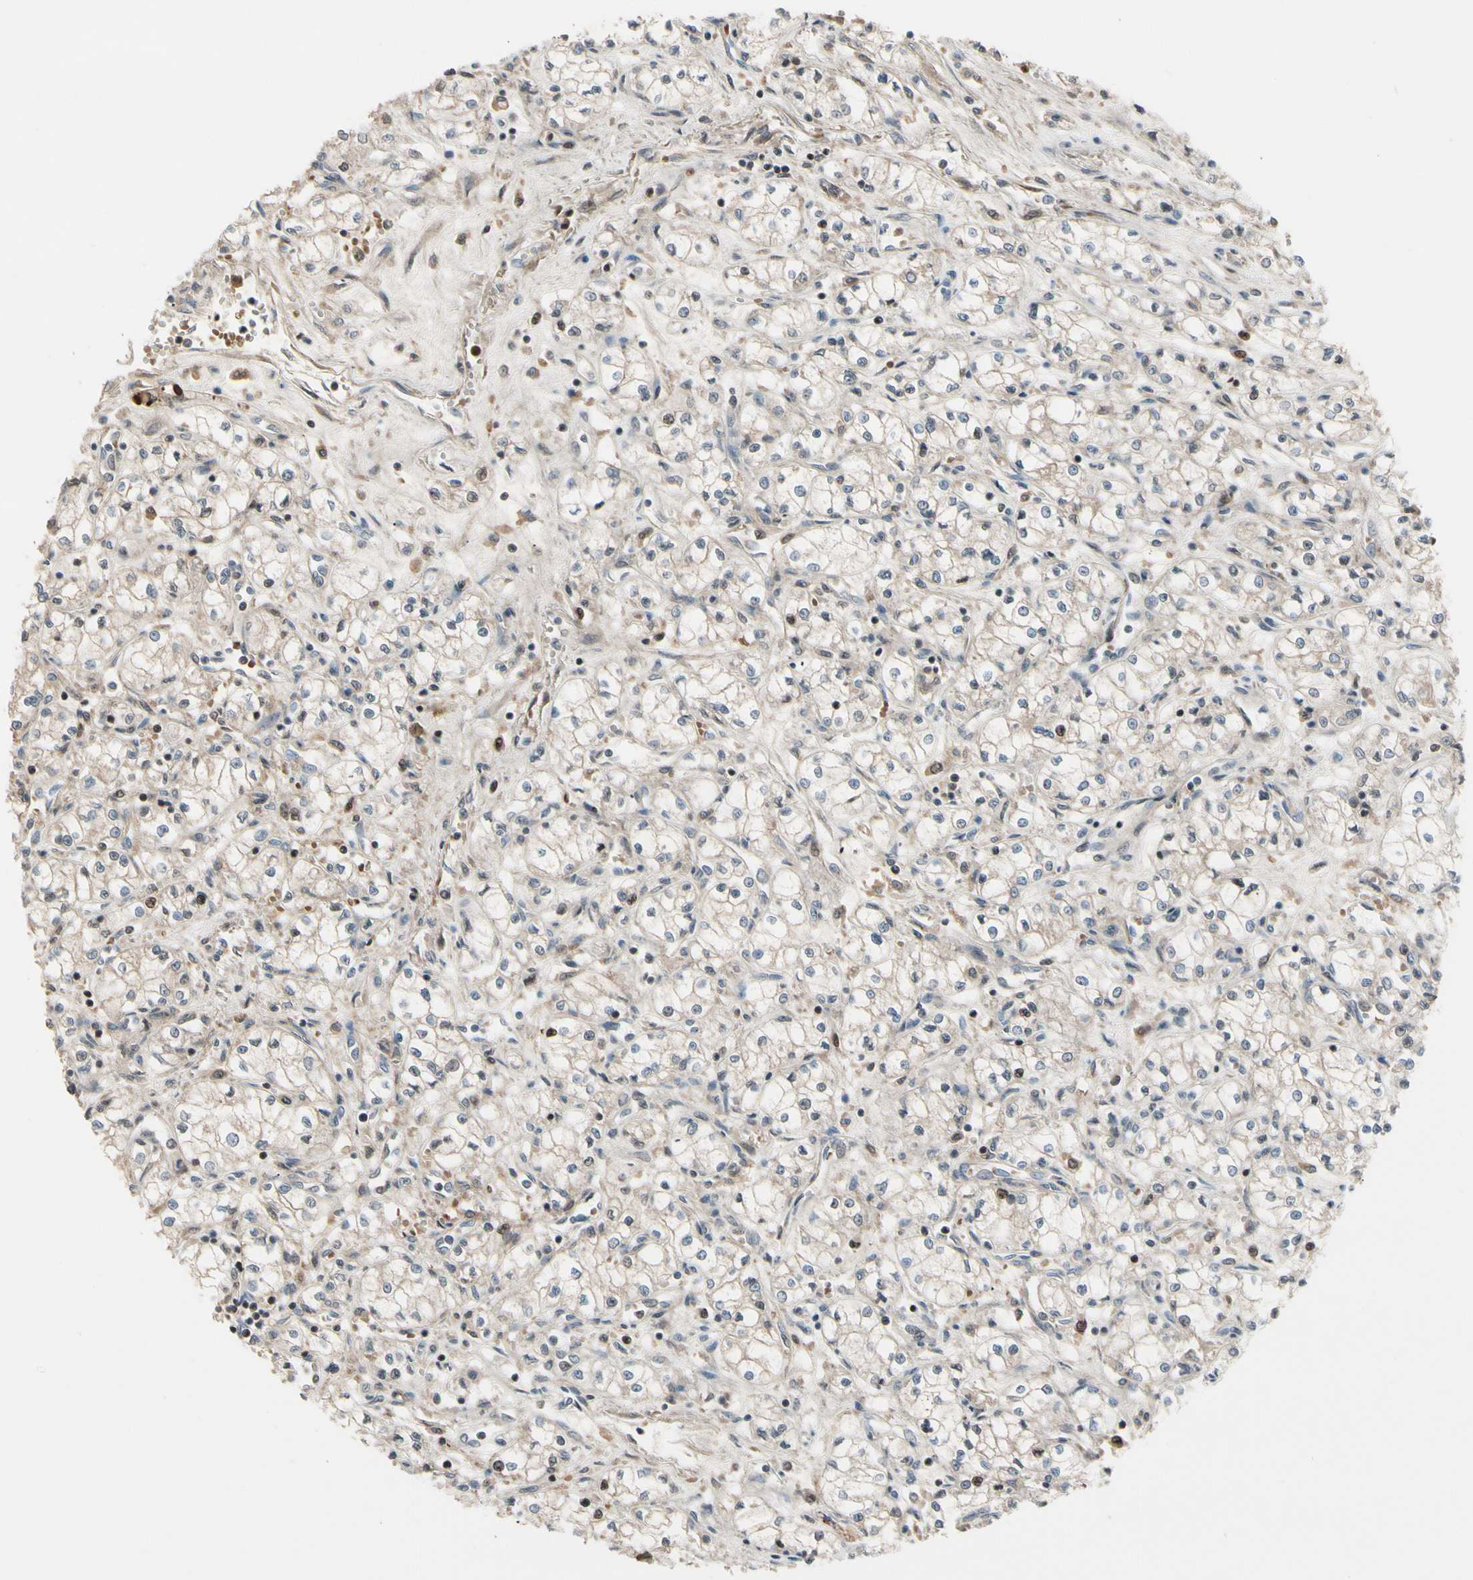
{"staining": {"intensity": "weak", "quantity": "<25%", "location": "cytoplasmic/membranous"}, "tissue": "renal cancer", "cell_type": "Tumor cells", "image_type": "cancer", "snomed": [{"axis": "morphology", "description": "Normal tissue, NOS"}, {"axis": "morphology", "description": "Adenocarcinoma, NOS"}, {"axis": "topography", "description": "Kidney"}], "caption": "Human renal cancer (adenocarcinoma) stained for a protein using immunohistochemistry displays no positivity in tumor cells.", "gene": "SNX29", "patient": {"sex": "male", "age": 59}}